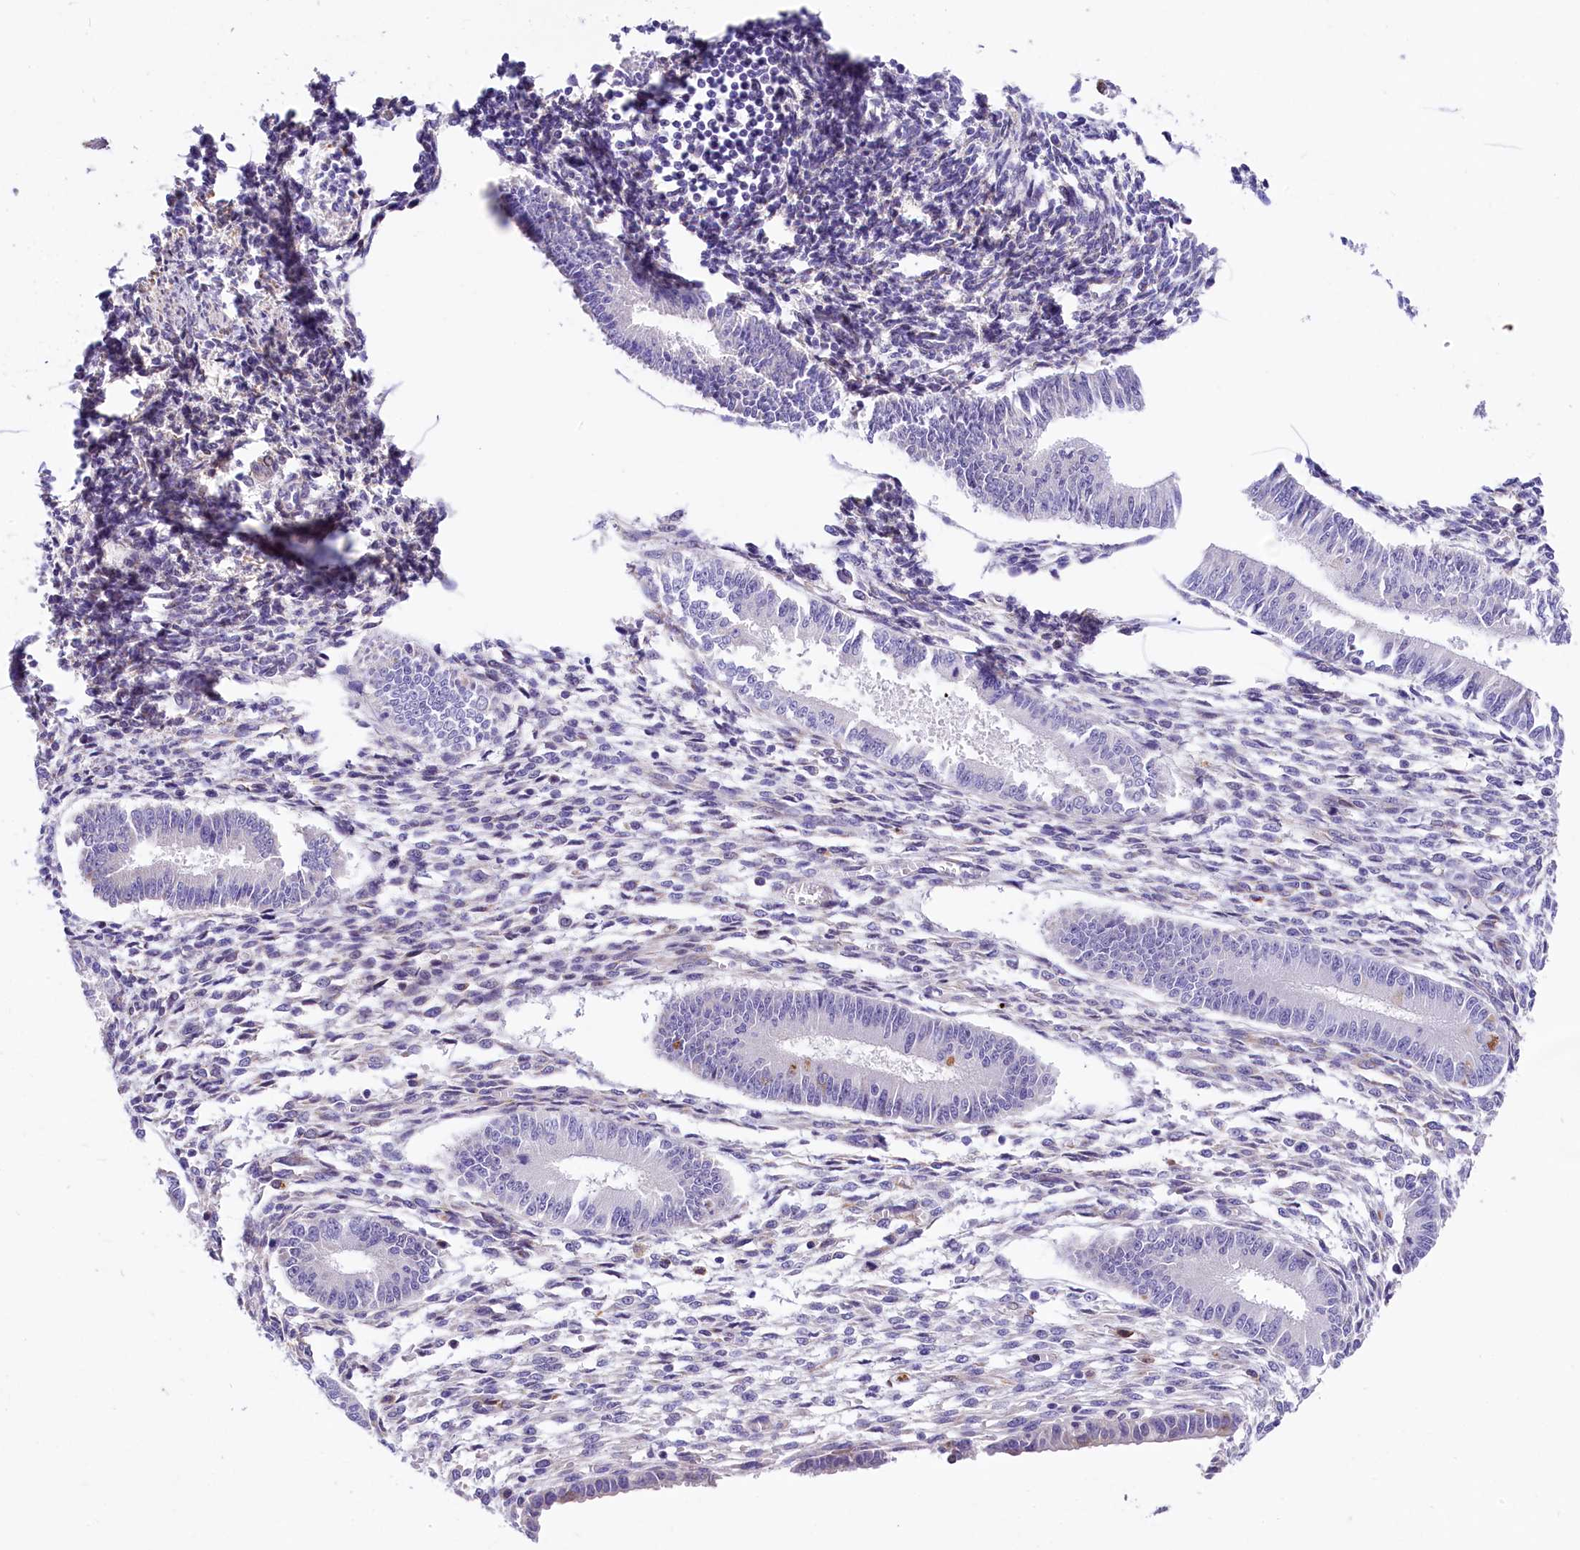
{"staining": {"intensity": "negative", "quantity": "none", "location": "none"}, "tissue": "endometrium", "cell_type": "Cells in endometrial stroma", "image_type": "normal", "snomed": [{"axis": "morphology", "description": "Normal tissue, NOS"}, {"axis": "topography", "description": "Uterus"}, {"axis": "topography", "description": "Endometrium"}], "caption": "An image of endometrium stained for a protein reveals no brown staining in cells in endometrial stroma.", "gene": "ITGA1", "patient": {"sex": "female", "age": 48}}